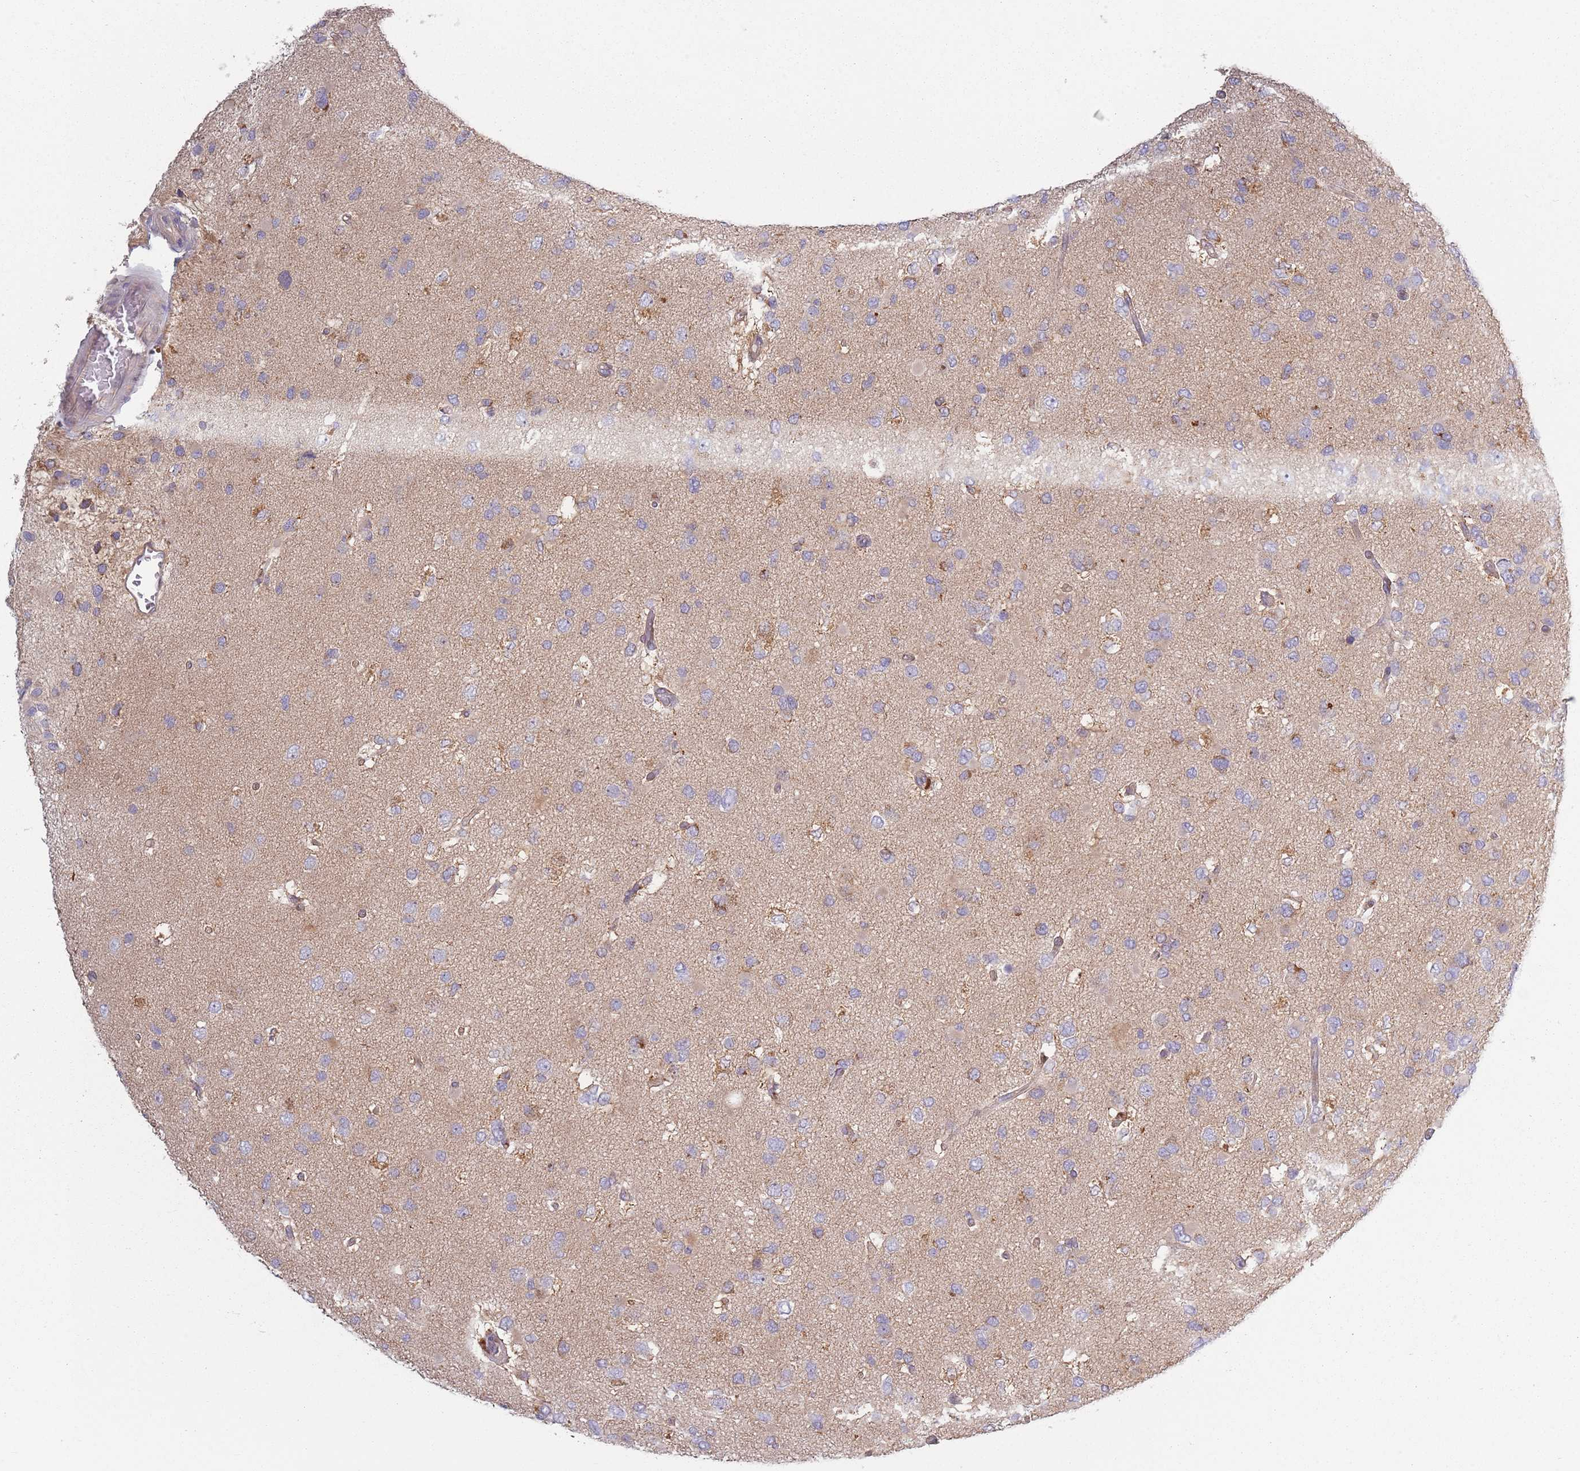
{"staining": {"intensity": "weak", "quantity": "25%-75%", "location": "cytoplasmic/membranous"}, "tissue": "glioma", "cell_type": "Tumor cells", "image_type": "cancer", "snomed": [{"axis": "morphology", "description": "Glioma, malignant, High grade"}, {"axis": "topography", "description": "Brain"}], "caption": "The image exhibits staining of glioma, revealing weak cytoplasmic/membranous protein expression (brown color) within tumor cells.", "gene": "COQ5", "patient": {"sex": "male", "age": 53}}